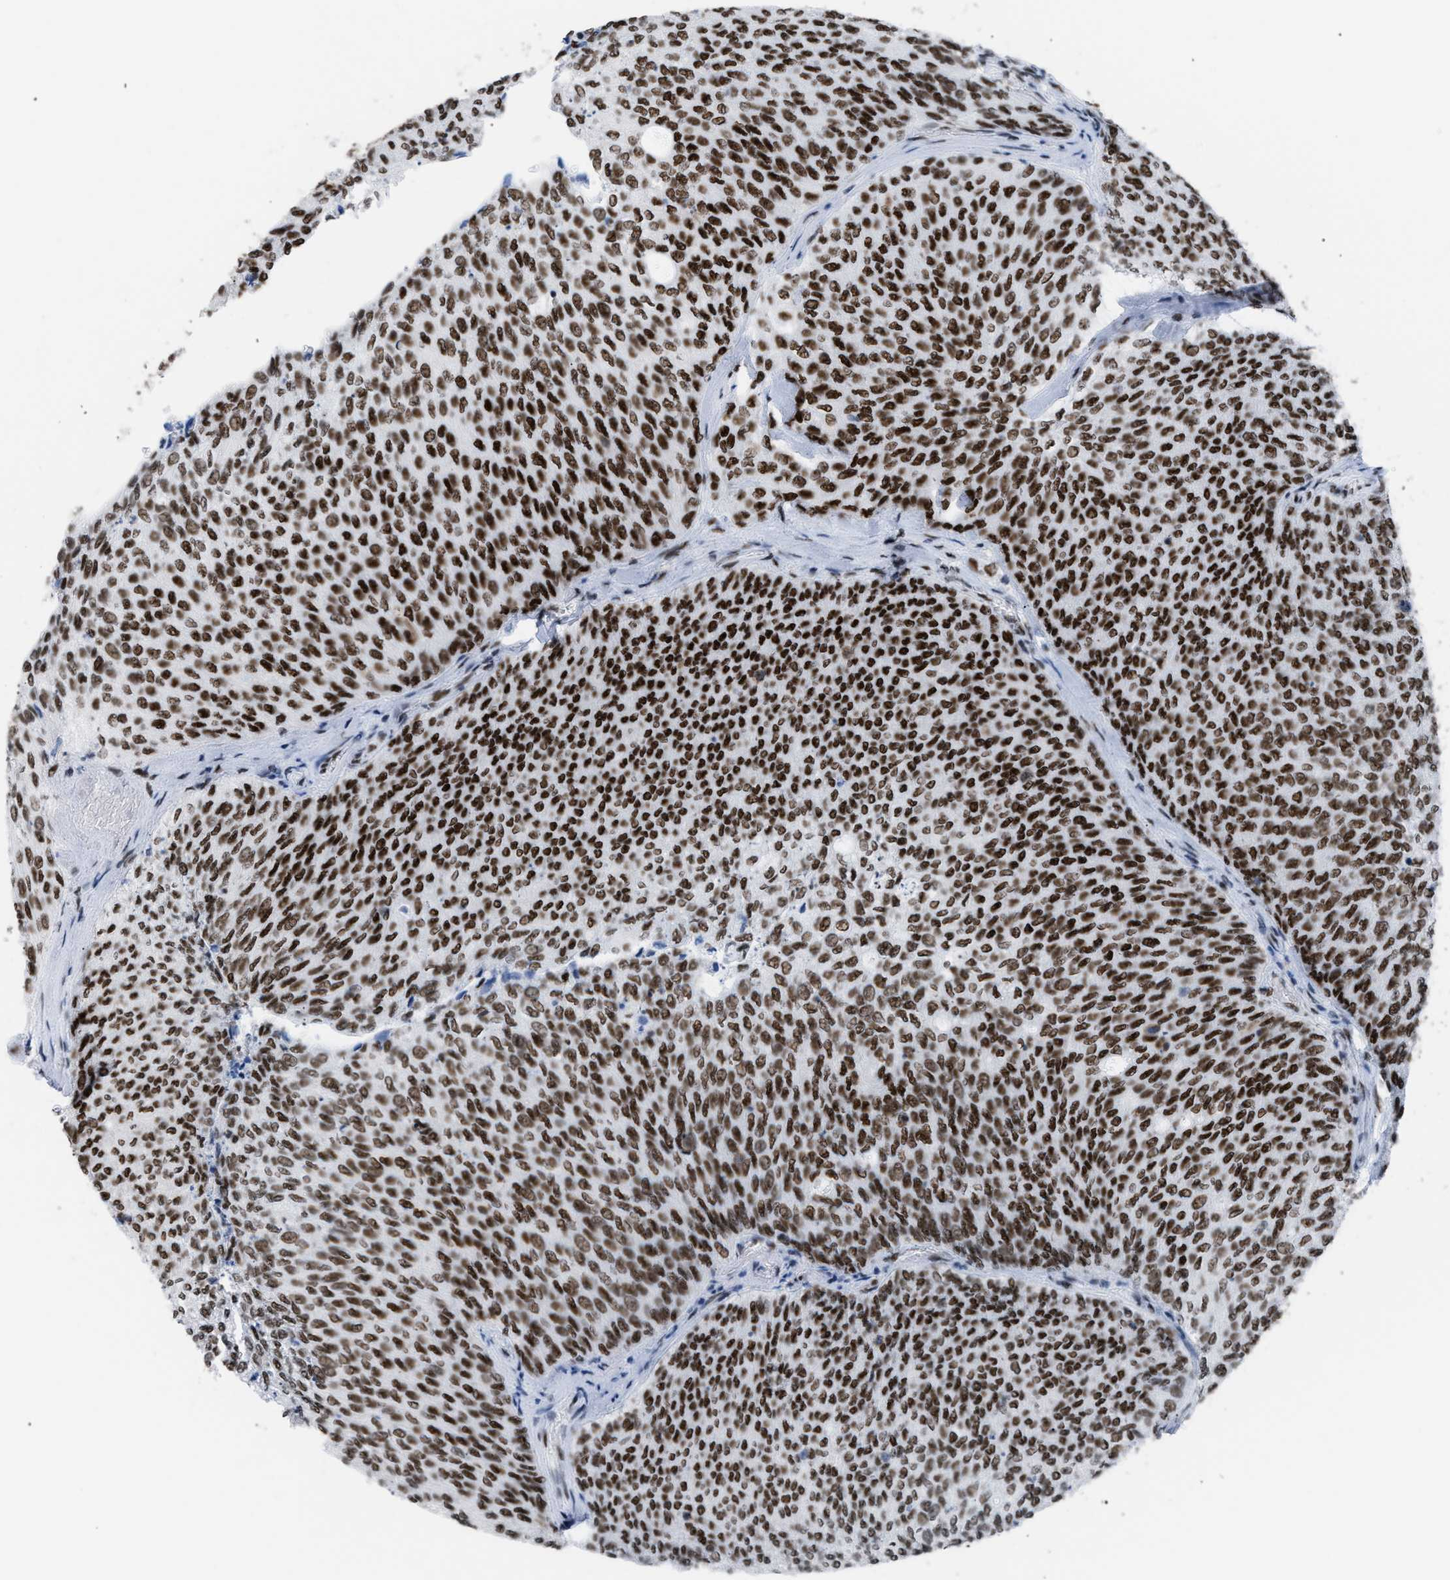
{"staining": {"intensity": "strong", "quantity": ">75%", "location": "nuclear"}, "tissue": "urothelial cancer", "cell_type": "Tumor cells", "image_type": "cancer", "snomed": [{"axis": "morphology", "description": "Urothelial carcinoma, Low grade"}, {"axis": "topography", "description": "Urinary bladder"}], "caption": "Protein staining by IHC shows strong nuclear staining in approximately >75% of tumor cells in urothelial cancer. (DAB IHC with brightfield microscopy, high magnification).", "gene": "CCAR2", "patient": {"sex": "female", "age": 79}}